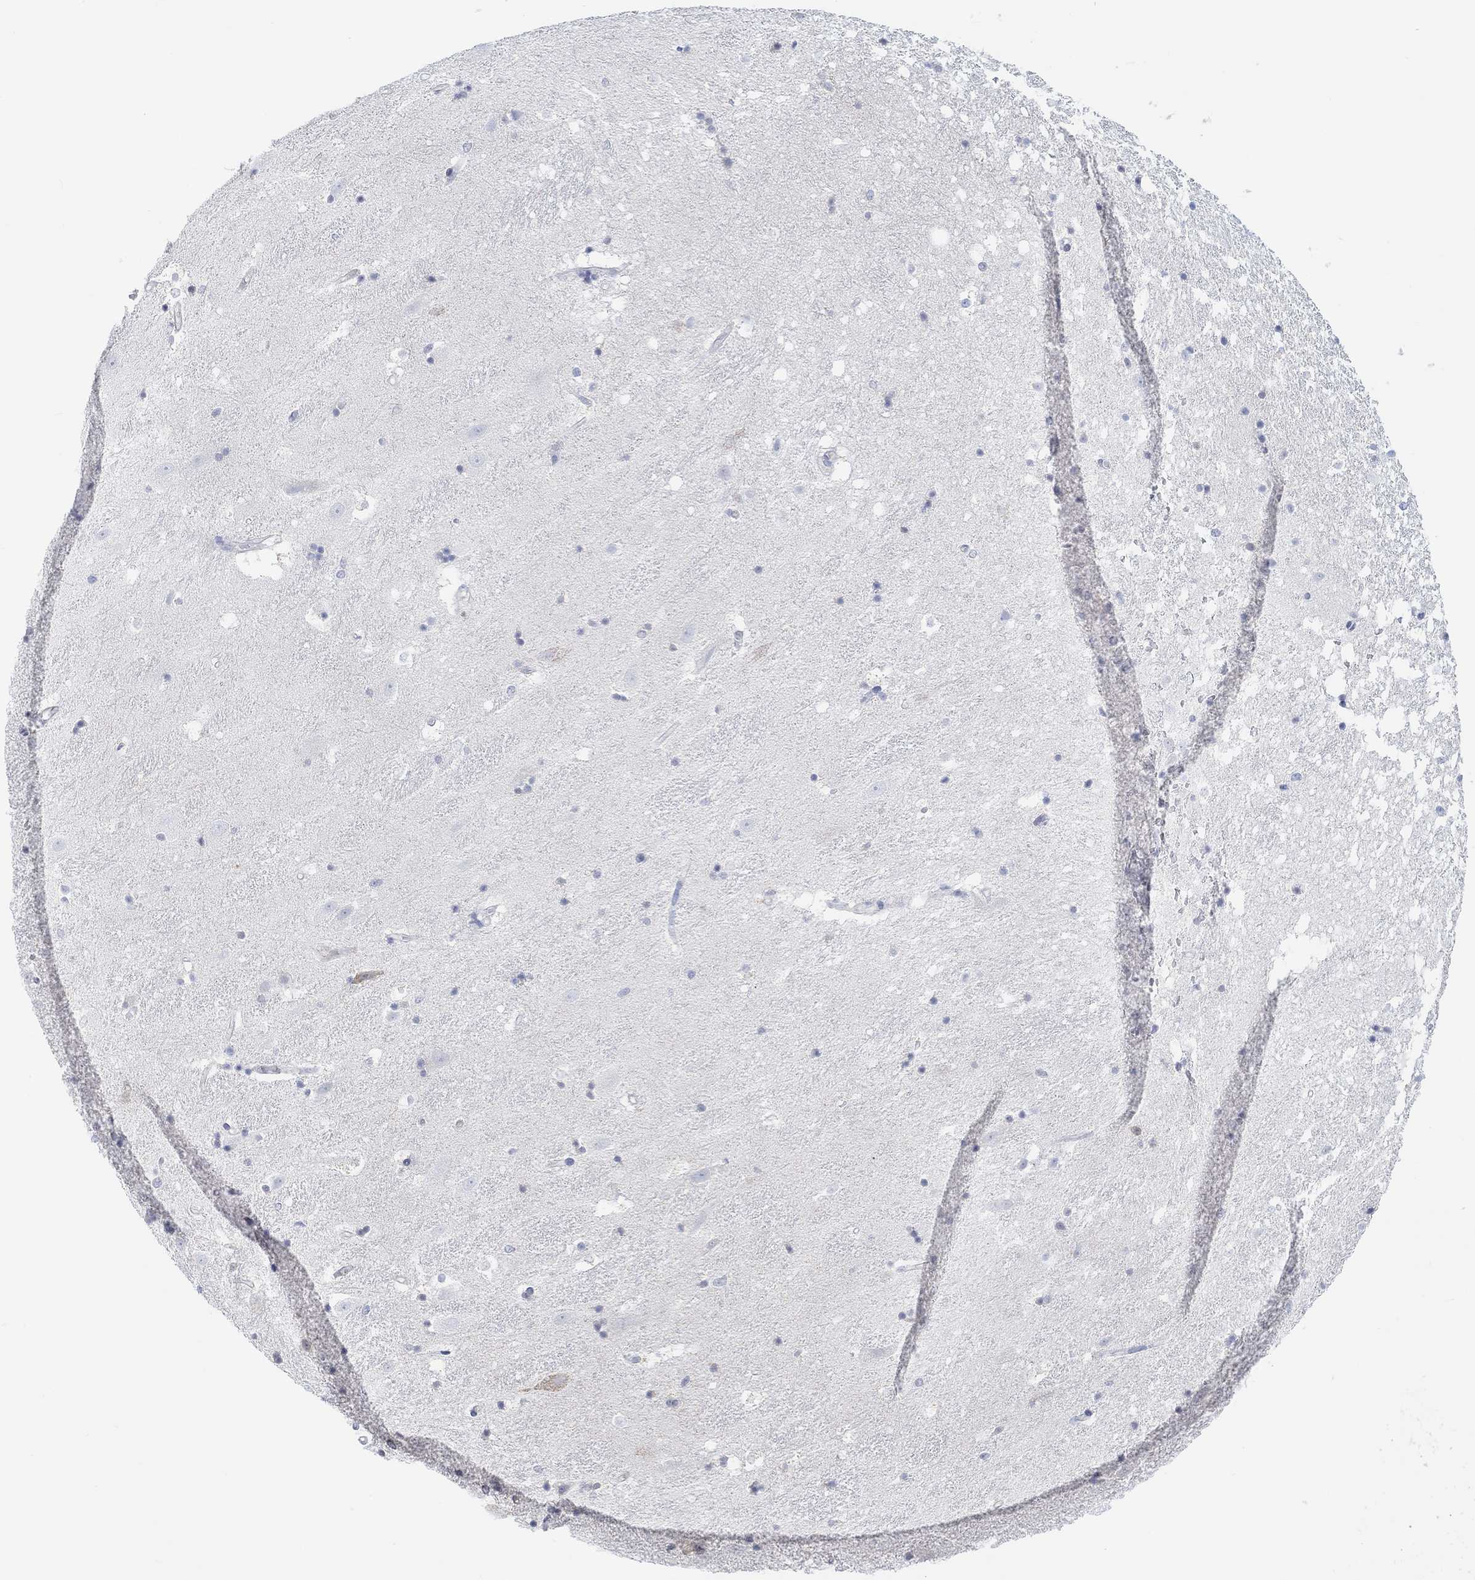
{"staining": {"intensity": "negative", "quantity": "none", "location": "none"}, "tissue": "hippocampus", "cell_type": "Glial cells", "image_type": "normal", "snomed": [{"axis": "morphology", "description": "Normal tissue, NOS"}, {"axis": "topography", "description": "Hippocampus"}], "caption": "Immunohistochemistry histopathology image of unremarkable hippocampus stained for a protein (brown), which displays no staining in glial cells.", "gene": "MUC1", "patient": {"sex": "male", "age": 49}}